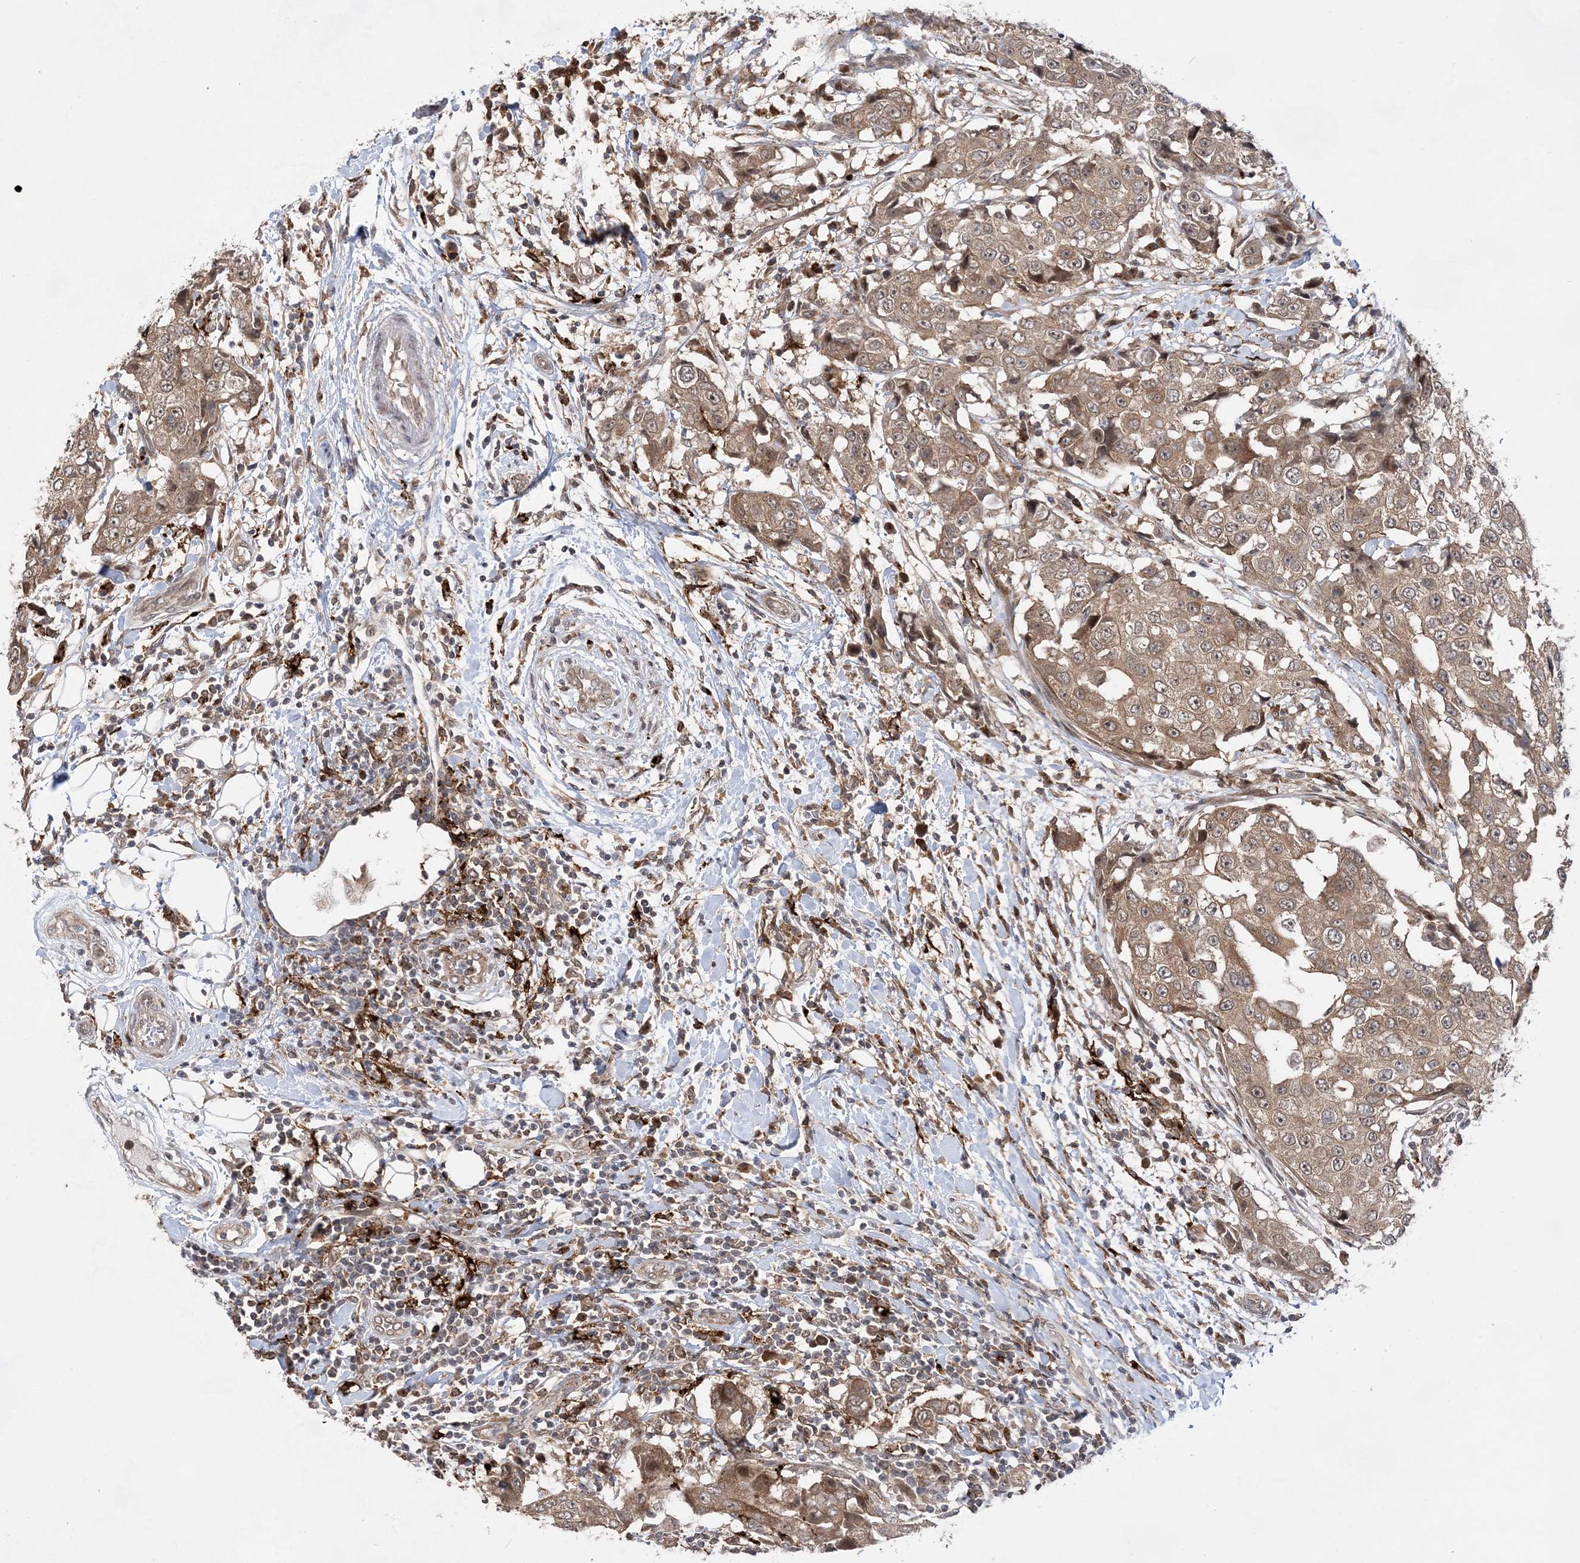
{"staining": {"intensity": "moderate", "quantity": ">75%", "location": "cytoplasmic/membranous"}, "tissue": "breast cancer", "cell_type": "Tumor cells", "image_type": "cancer", "snomed": [{"axis": "morphology", "description": "Duct carcinoma"}, {"axis": "topography", "description": "Breast"}], "caption": "Immunohistochemistry (IHC) image of neoplastic tissue: human breast cancer stained using IHC displays medium levels of moderate protein expression localized specifically in the cytoplasmic/membranous of tumor cells, appearing as a cytoplasmic/membranous brown color.", "gene": "ANAPC15", "patient": {"sex": "female", "age": 27}}